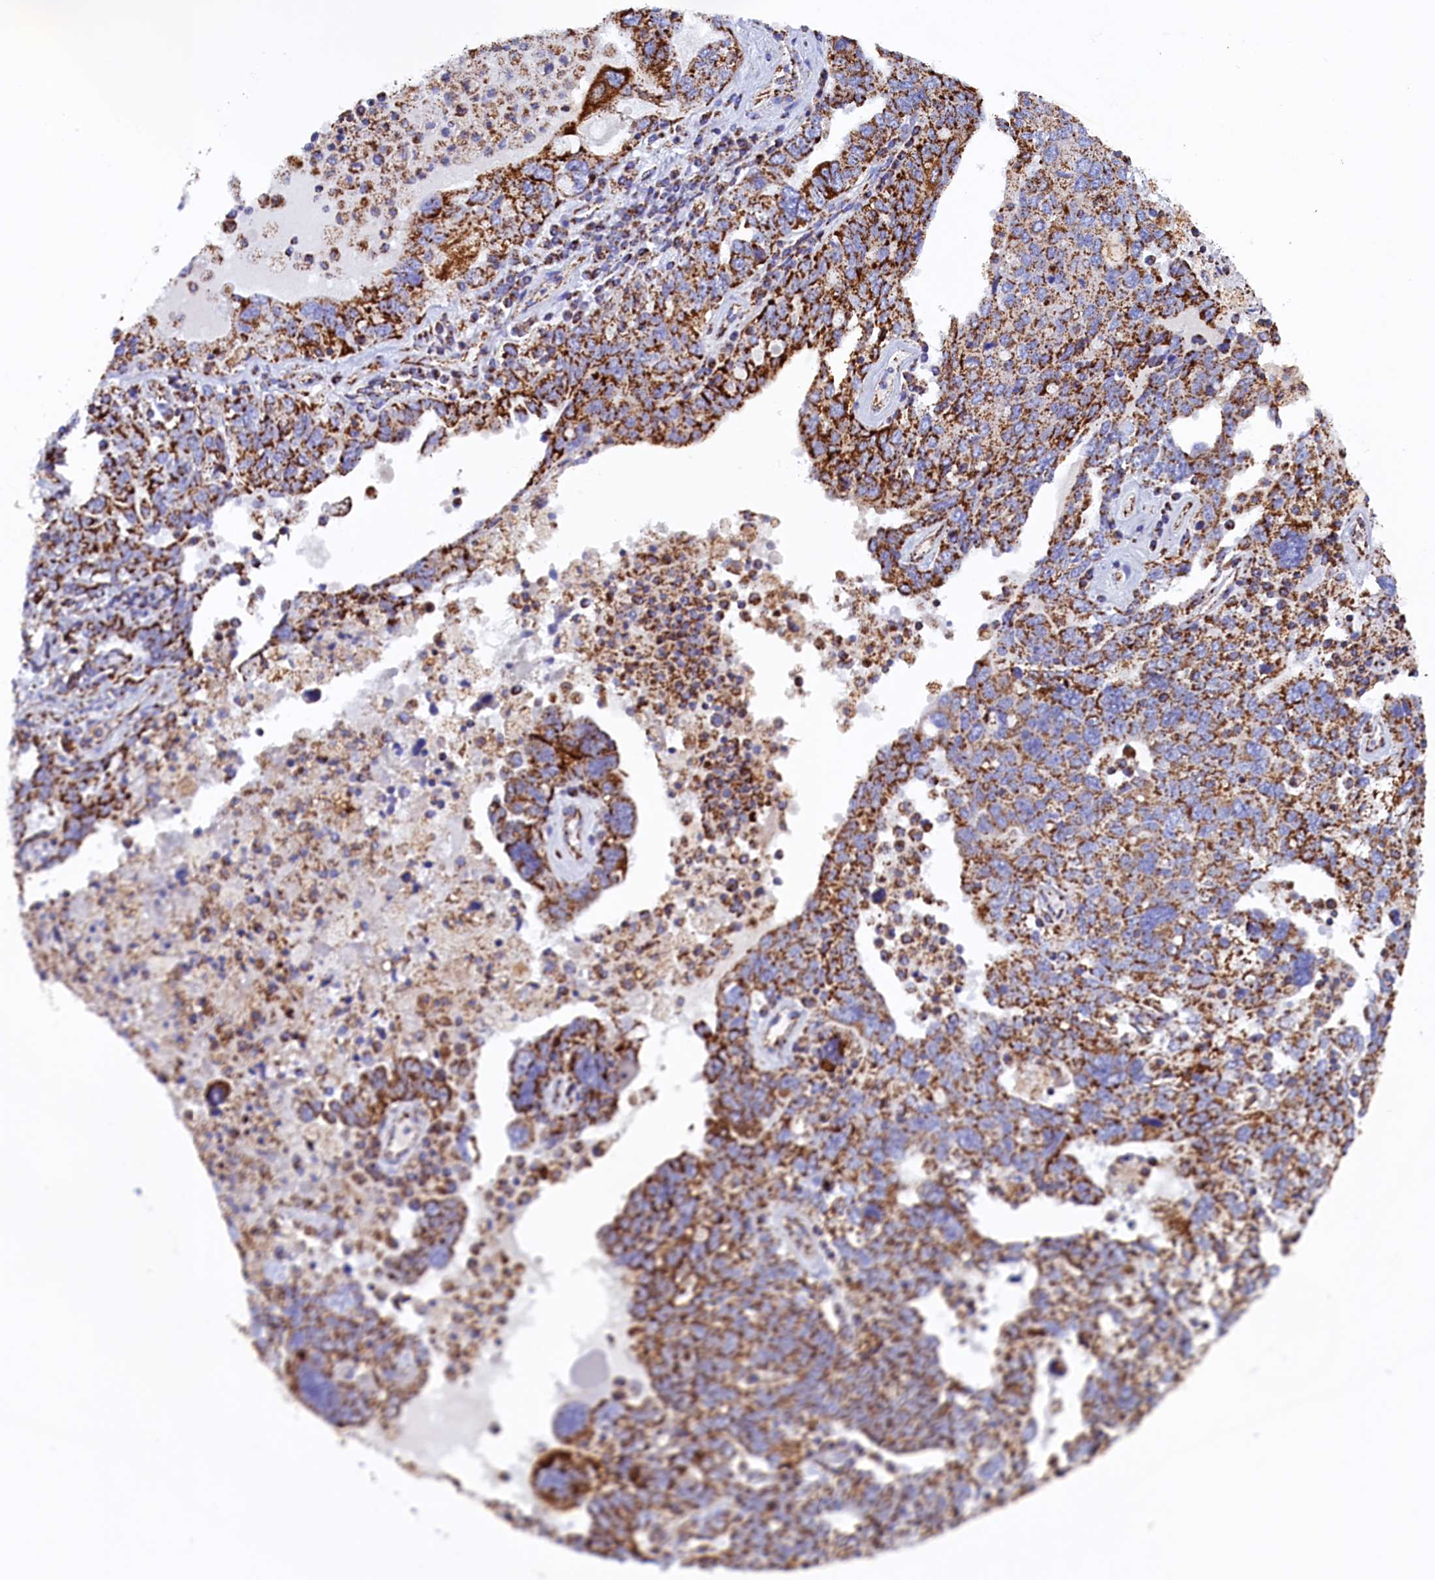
{"staining": {"intensity": "strong", "quantity": ">75%", "location": "cytoplasmic/membranous"}, "tissue": "ovarian cancer", "cell_type": "Tumor cells", "image_type": "cancer", "snomed": [{"axis": "morphology", "description": "Carcinoma, endometroid"}, {"axis": "topography", "description": "Ovary"}], "caption": "Ovarian cancer tissue shows strong cytoplasmic/membranous staining in about >75% of tumor cells, visualized by immunohistochemistry. (IHC, brightfield microscopy, high magnification).", "gene": "SLC39A3", "patient": {"sex": "female", "age": 62}}